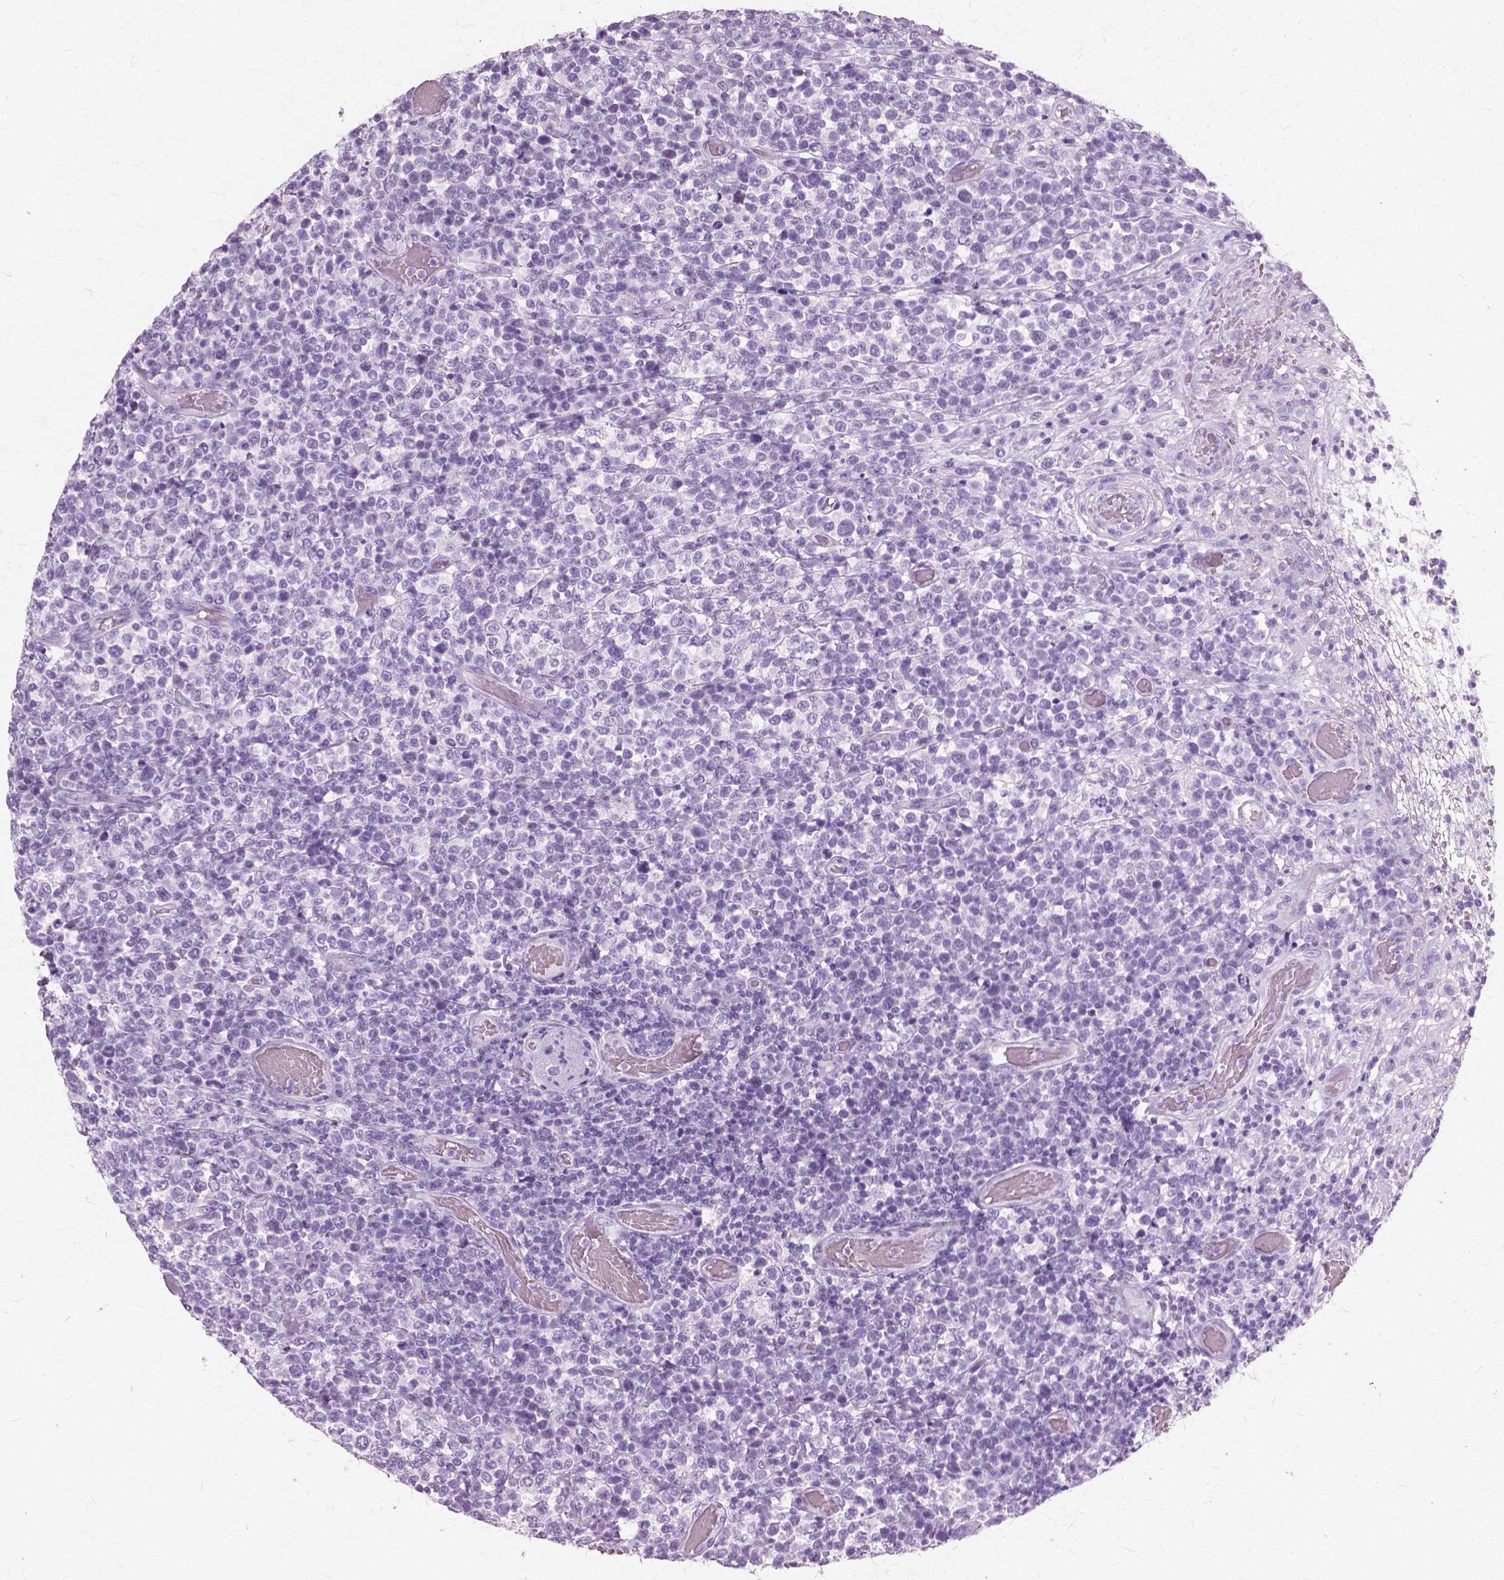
{"staining": {"intensity": "negative", "quantity": "none", "location": "none"}, "tissue": "lymphoma", "cell_type": "Tumor cells", "image_type": "cancer", "snomed": [{"axis": "morphology", "description": "Malignant lymphoma, non-Hodgkin's type, High grade"}, {"axis": "topography", "description": "Soft tissue"}], "caption": "This is an immunohistochemistry photomicrograph of lymphoma. There is no expression in tumor cells.", "gene": "SFTPD", "patient": {"sex": "female", "age": 56}}